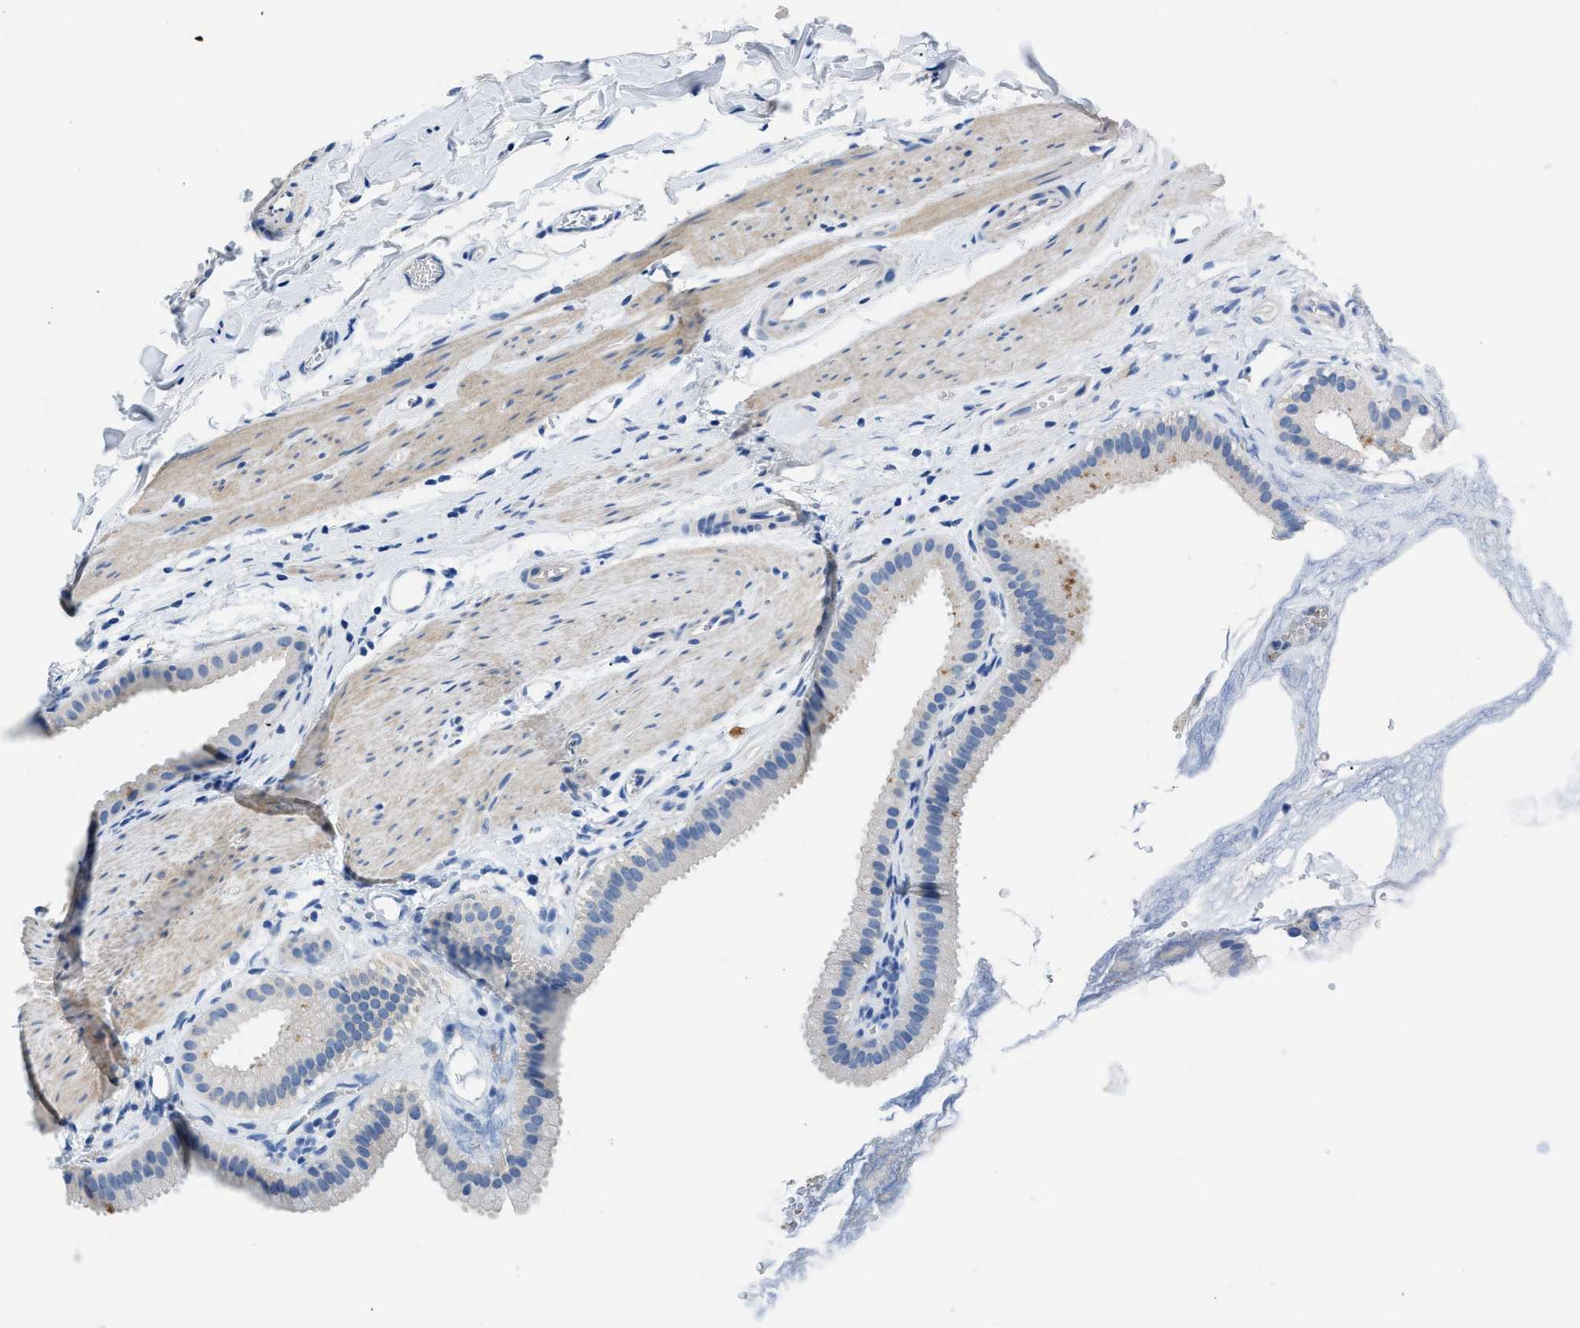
{"staining": {"intensity": "negative", "quantity": "none", "location": "none"}, "tissue": "gallbladder", "cell_type": "Glandular cells", "image_type": "normal", "snomed": [{"axis": "morphology", "description": "Normal tissue, NOS"}, {"axis": "topography", "description": "Gallbladder"}], "caption": "This is an immunohistochemistry (IHC) photomicrograph of benign gallbladder. There is no expression in glandular cells.", "gene": "SLC10A6", "patient": {"sex": "female", "age": 64}}